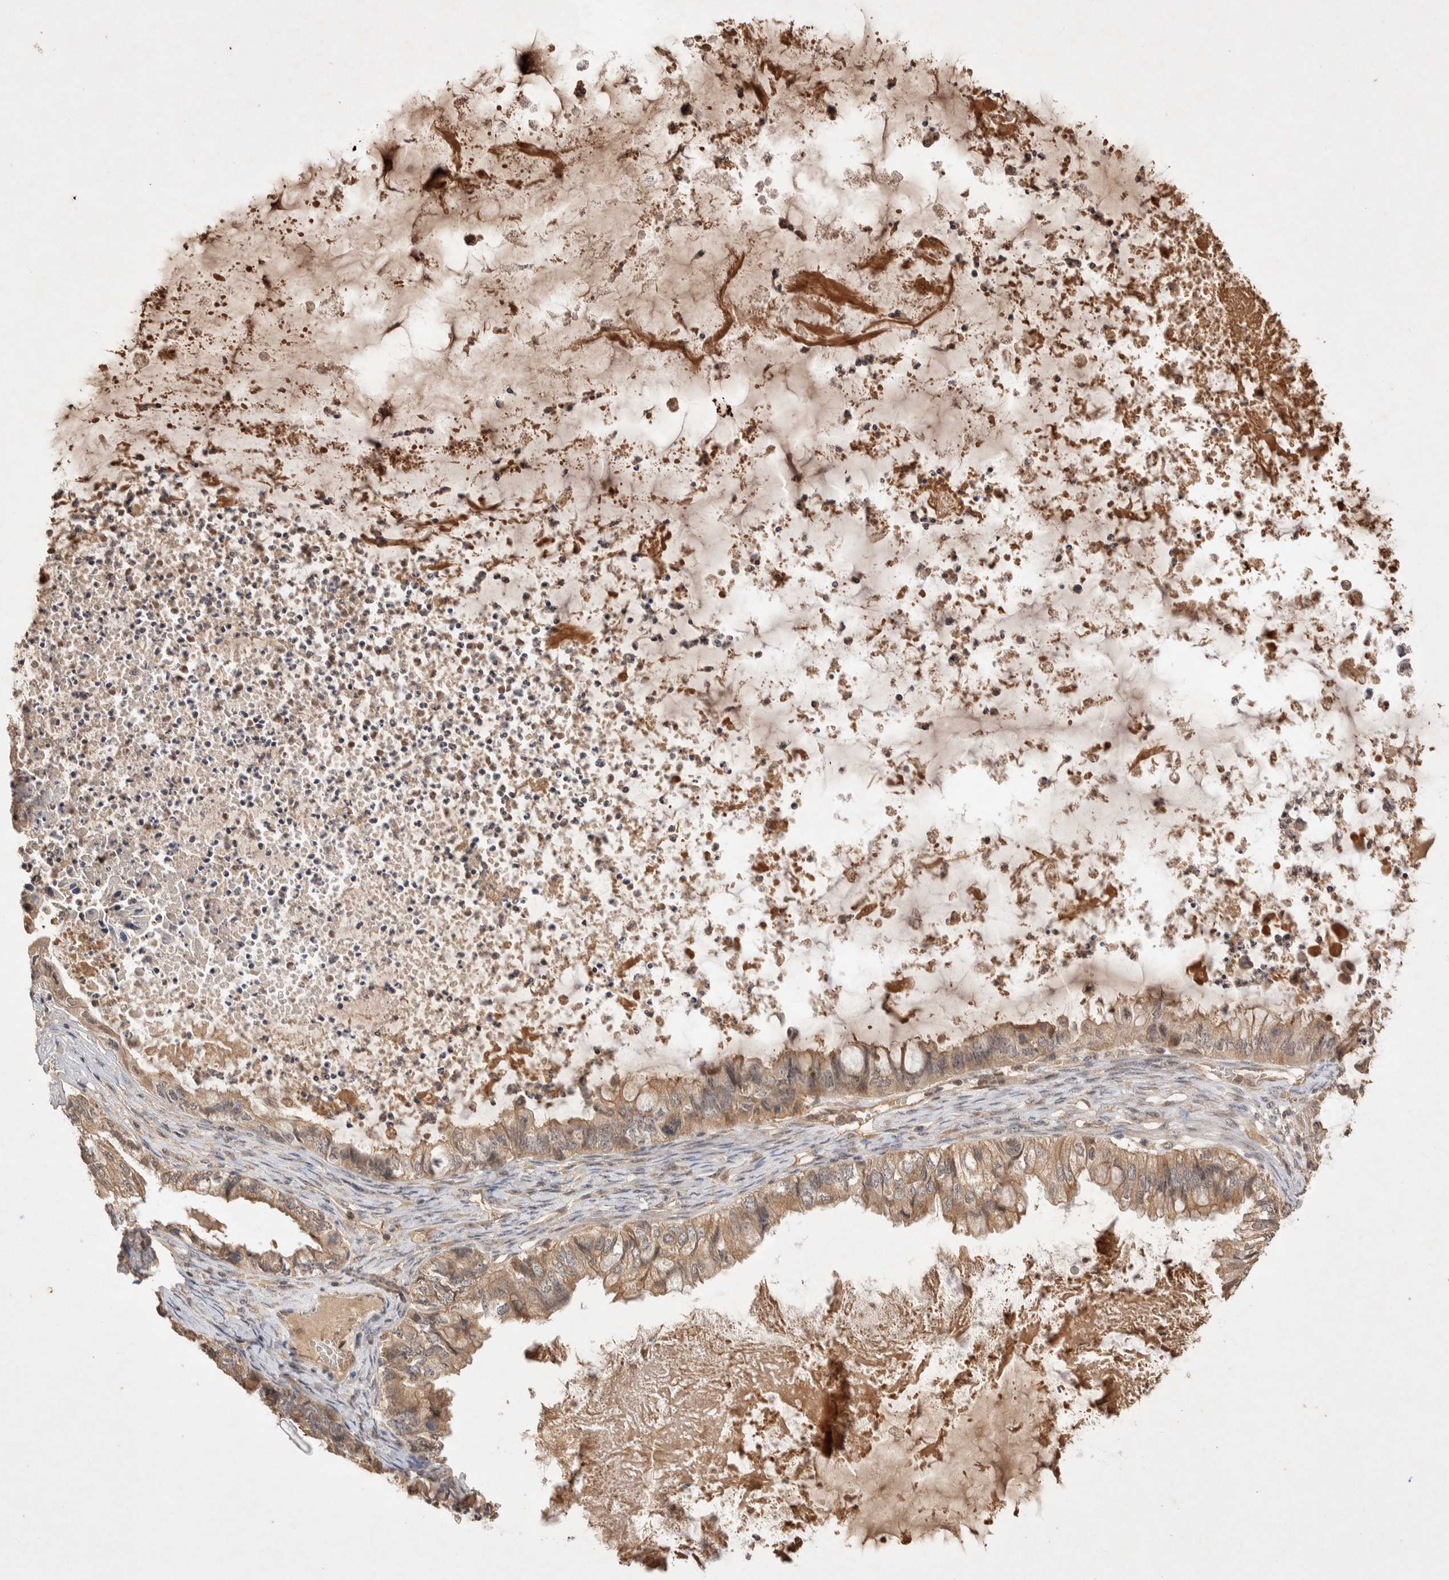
{"staining": {"intensity": "moderate", "quantity": ">75%", "location": "cytoplasmic/membranous"}, "tissue": "ovarian cancer", "cell_type": "Tumor cells", "image_type": "cancer", "snomed": [{"axis": "morphology", "description": "Cystadenocarcinoma, mucinous, NOS"}, {"axis": "topography", "description": "Ovary"}], "caption": "Brown immunohistochemical staining in human ovarian cancer reveals moderate cytoplasmic/membranous staining in approximately >75% of tumor cells.", "gene": "NSMAF", "patient": {"sex": "female", "age": 80}}